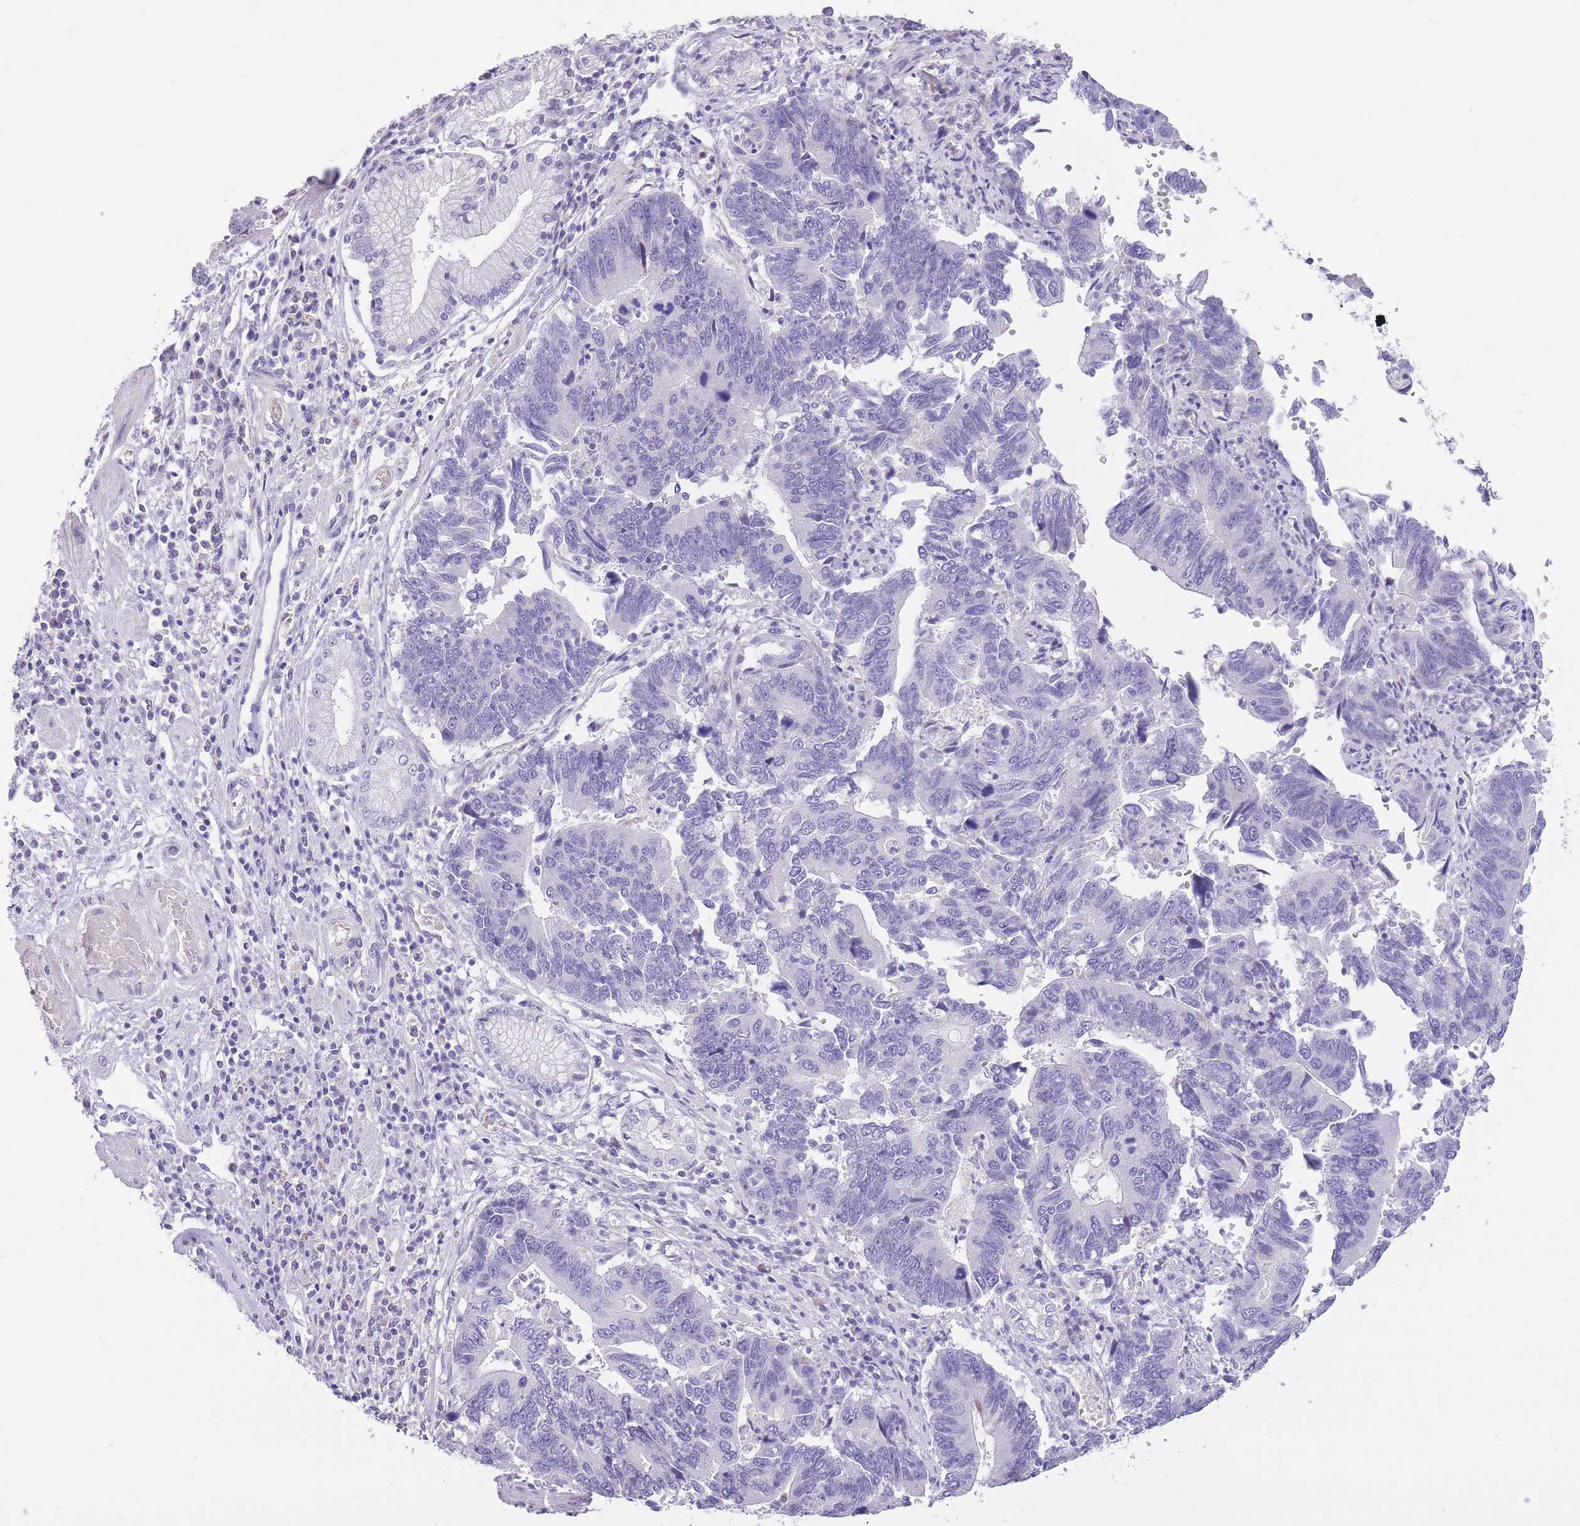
{"staining": {"intensity": "negative", "quantity": "none", "location": "none"}, "tissue": "stomach cancer", "cell_type": "Tumor cells", "image_type": "cancer", "snomed": [{"axis": "morphology", "description": "Adenocarcinoma, NOS"}, {"axis": "topography", "description": "Stomach"}], "caption": "Tumor cells show no significant positivity in stomach cancer.", "gene": "WDR70", "patient": {"sex": "male", "age": 59}}